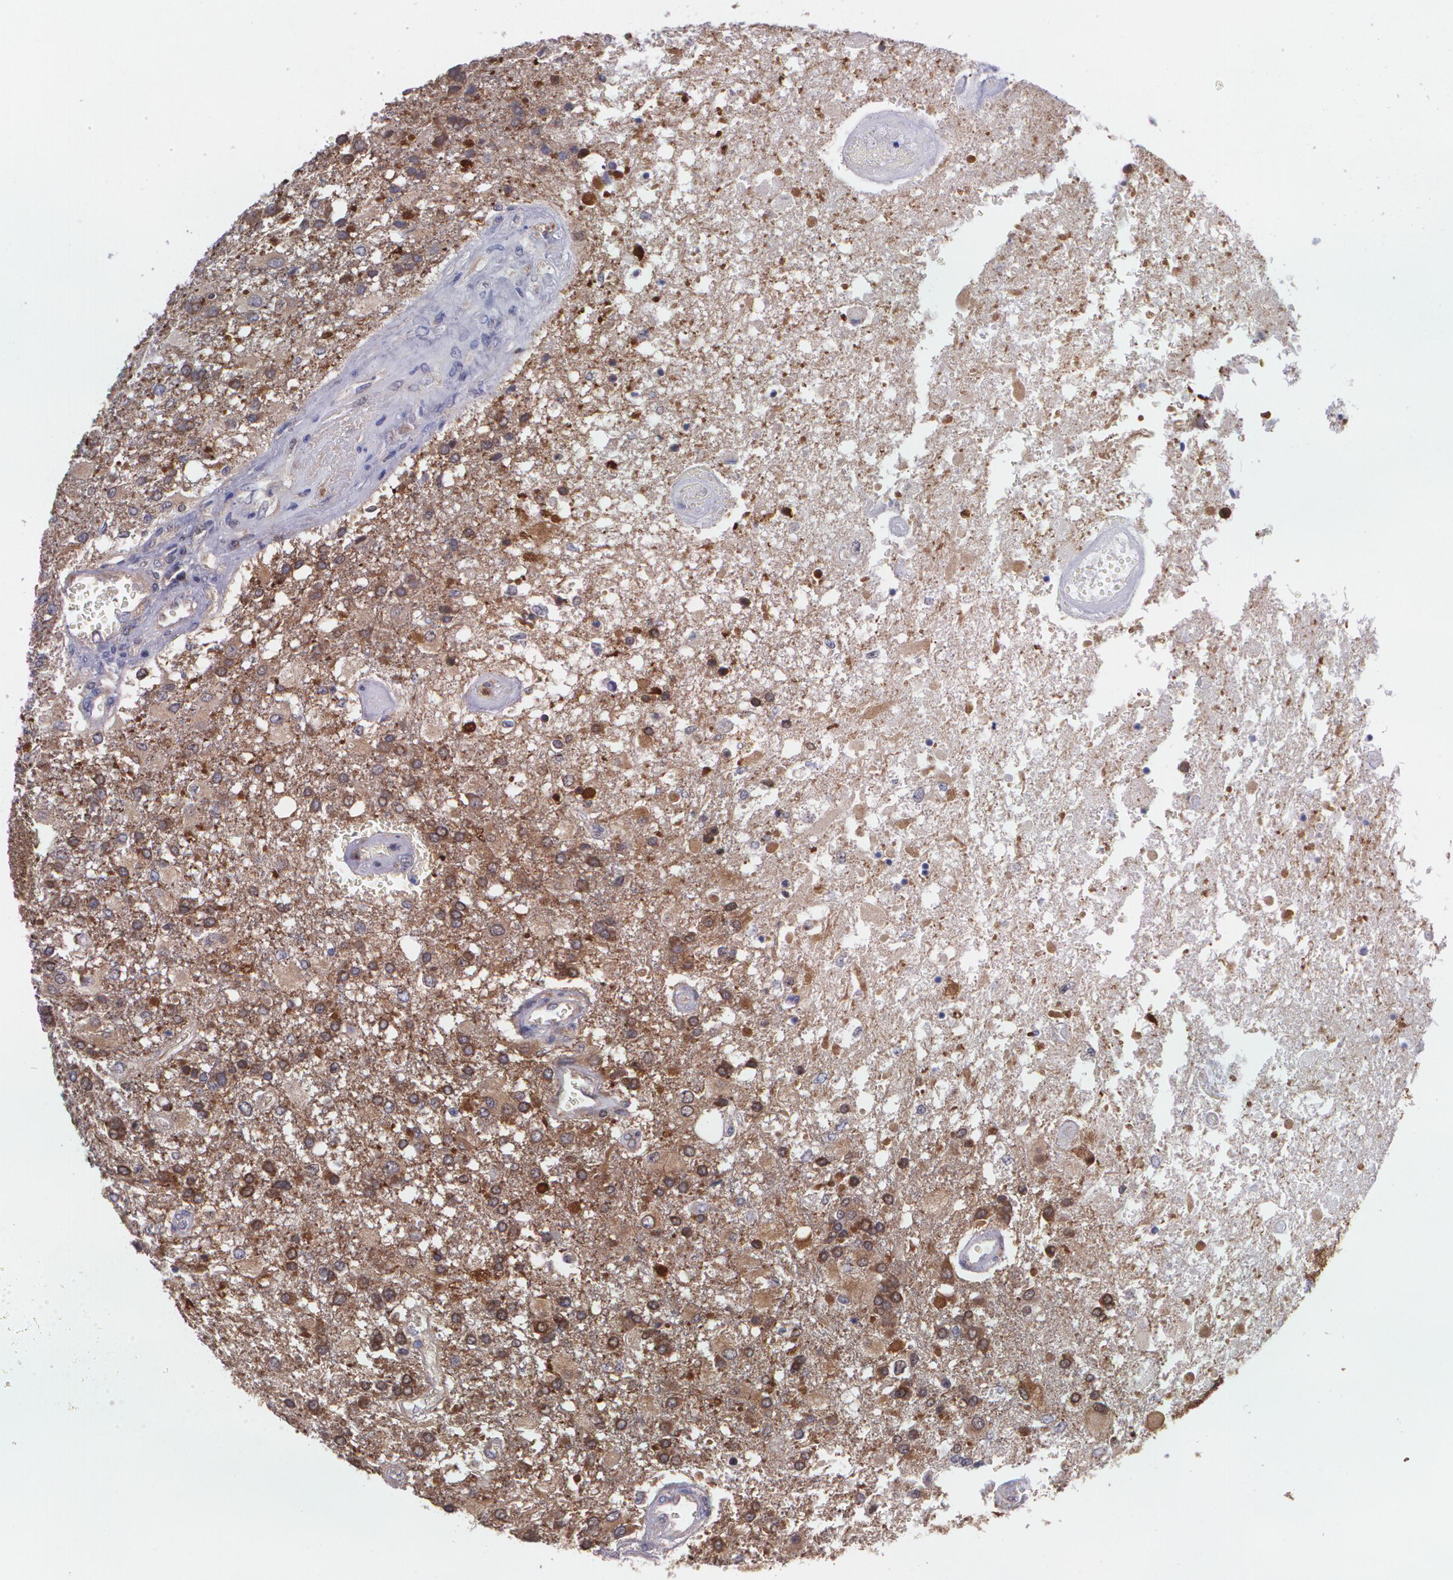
{"staining": {"intensity": "moderate", "quantity": ">75%", "location": "cytoplasmic/membranous"}, "tissue": "glioma", "cell_type": "Tumor cells", "image_type": "cancer", "snomed": [{"axis": "morphology", "description": "Glioma, malignant, High grade"}, {"axis": "topography", "description": "Cerebral cortex"}], "caption": "IHC of malignant glioma (high-grade) reveals medium levels of moderate cytoplasmic/membranous positivity in about >75% of tumor cells.", "gene": "HSPH1", "patient": {"sex": "male", "age": 79}}